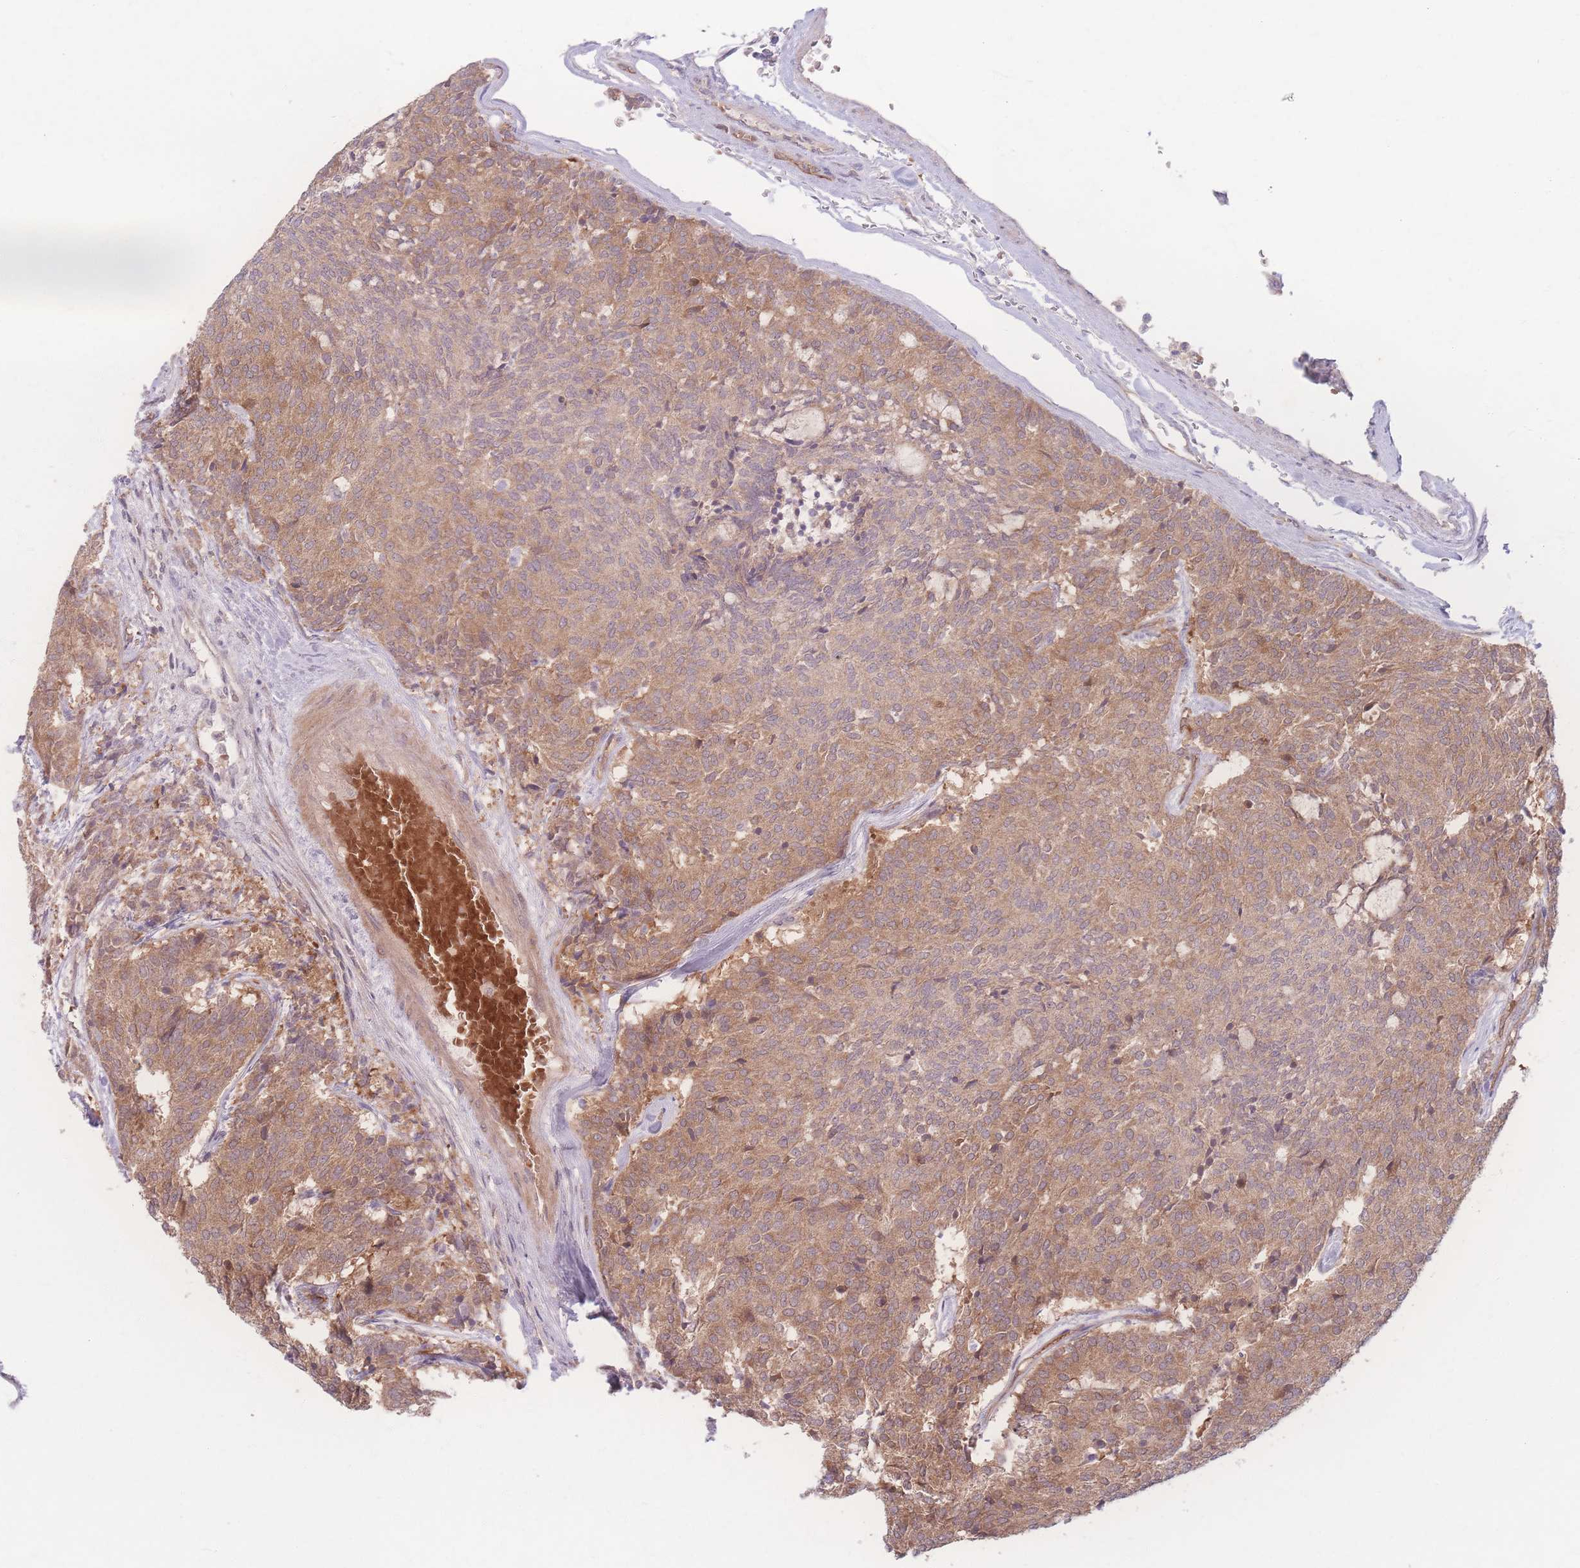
{"staining": {"intensity": "moderate", "quantity": "25%-75%", "location": "cytoplasmic/membranous"}, "tissue": "carcinoid", "cell_type": "Tumor cells", "image_type": "cancer", "snomed": [{"axis": "morphology", "description": "Carcinoid, malignant, NOS"}, {"axis": "topography", "description": "Pancreas"}], "caption": "DAB immunohistochemical staining of human carcinoid demonstrates moderate cytoplasmic/membranous protein staining in about 25%-75% of tumor cells.", "gene": "INSR", "patient": {"sex": "female", "age": 54}}